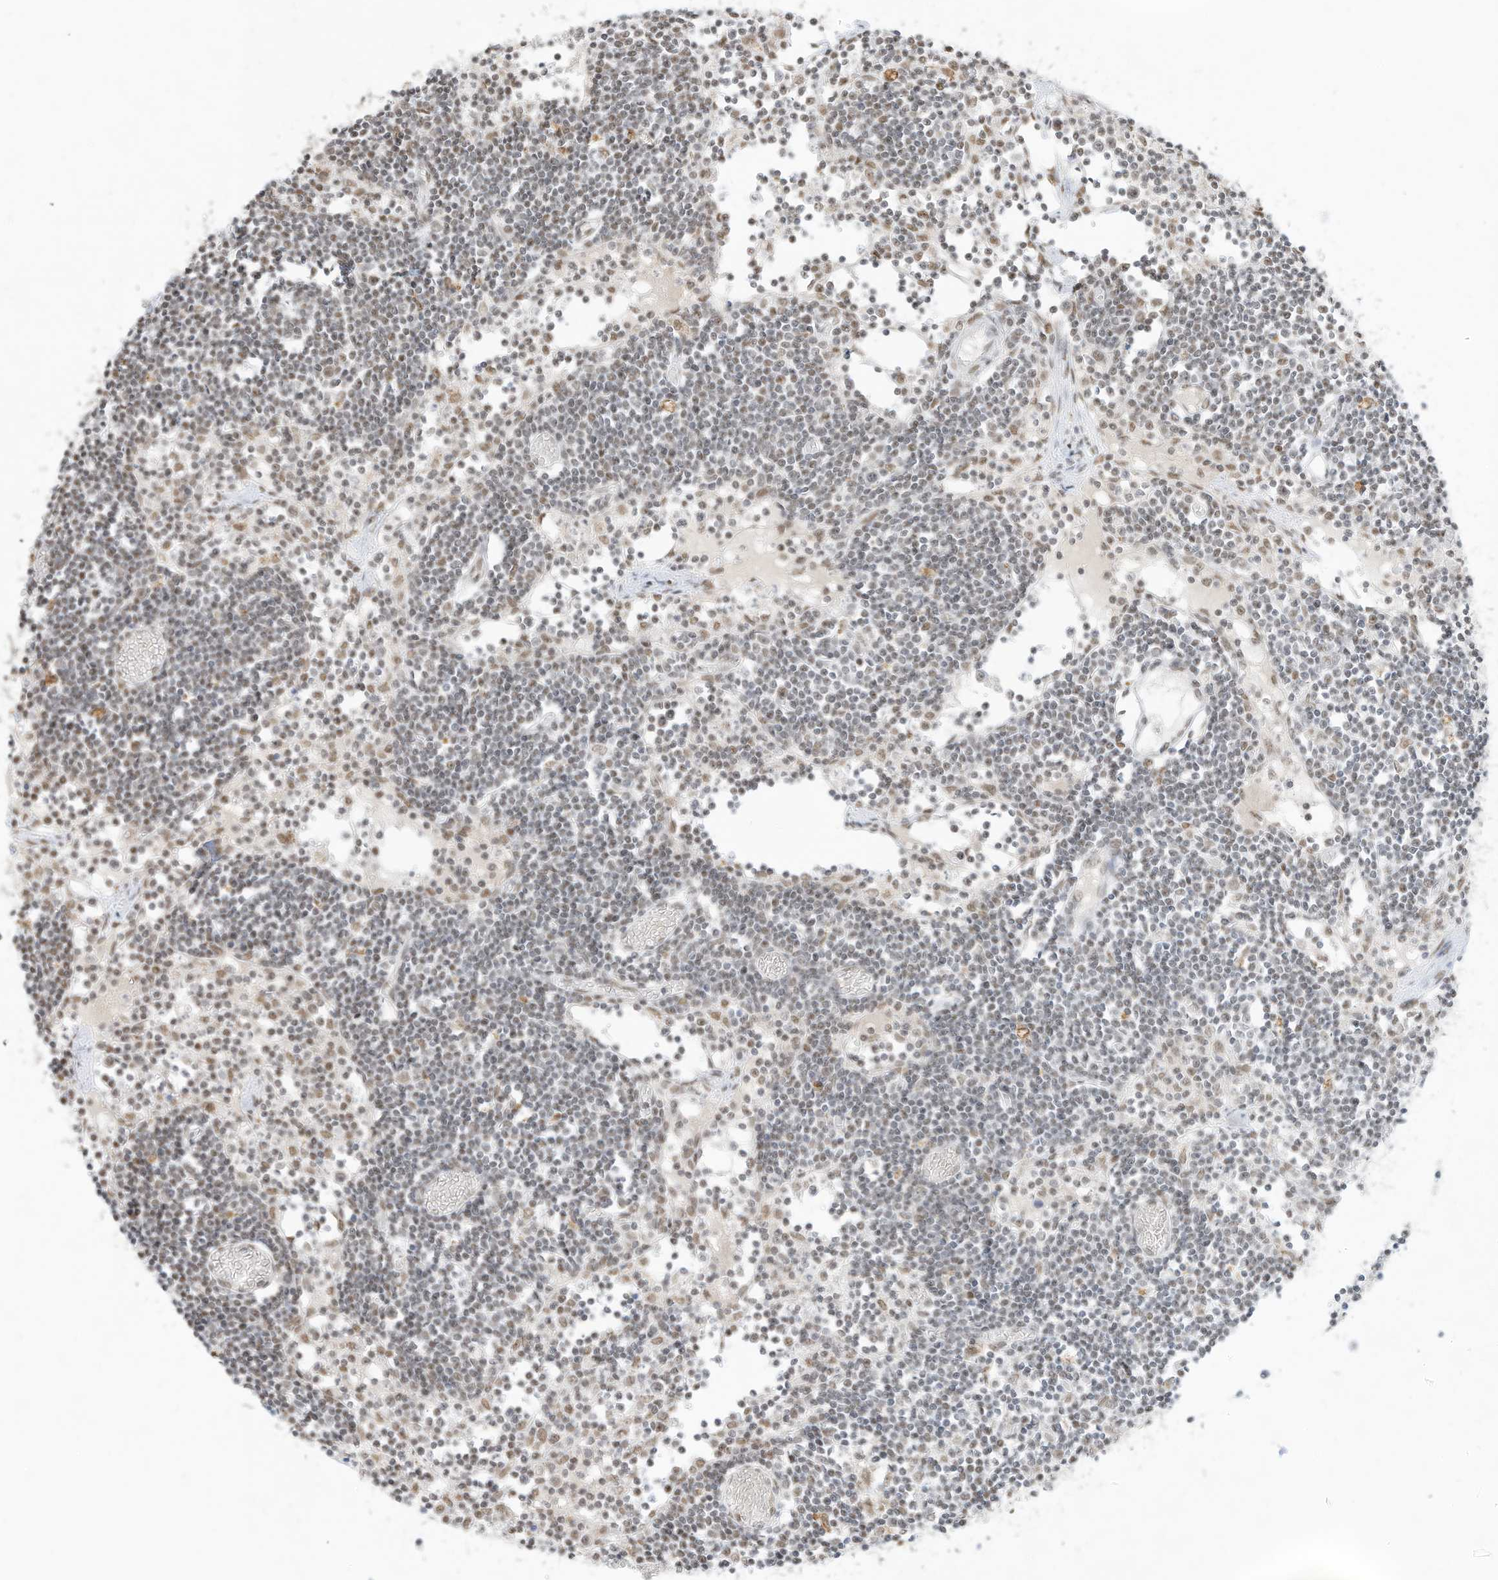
{"staining": {"intensity": "weak", "quantity": "<25%", "location": "nuclear"}, "tissue": "lymph node", "cell_type": "Germinal center cells", "image_type": "normal", "snomed": [{"axis": "morphology", "description": "Normal tissue, NOS"}, {"axis": "topography", "description": "Lymph node"}], "caption": "High magnification brightfield microscopy of normal lymph node stained with DAB (brown) and counterstained with hematoxylin (blue): germinal center cells show no significant positivity.", "gene": "NHSL1", "patient": {"sex": "female", "age": 11}}